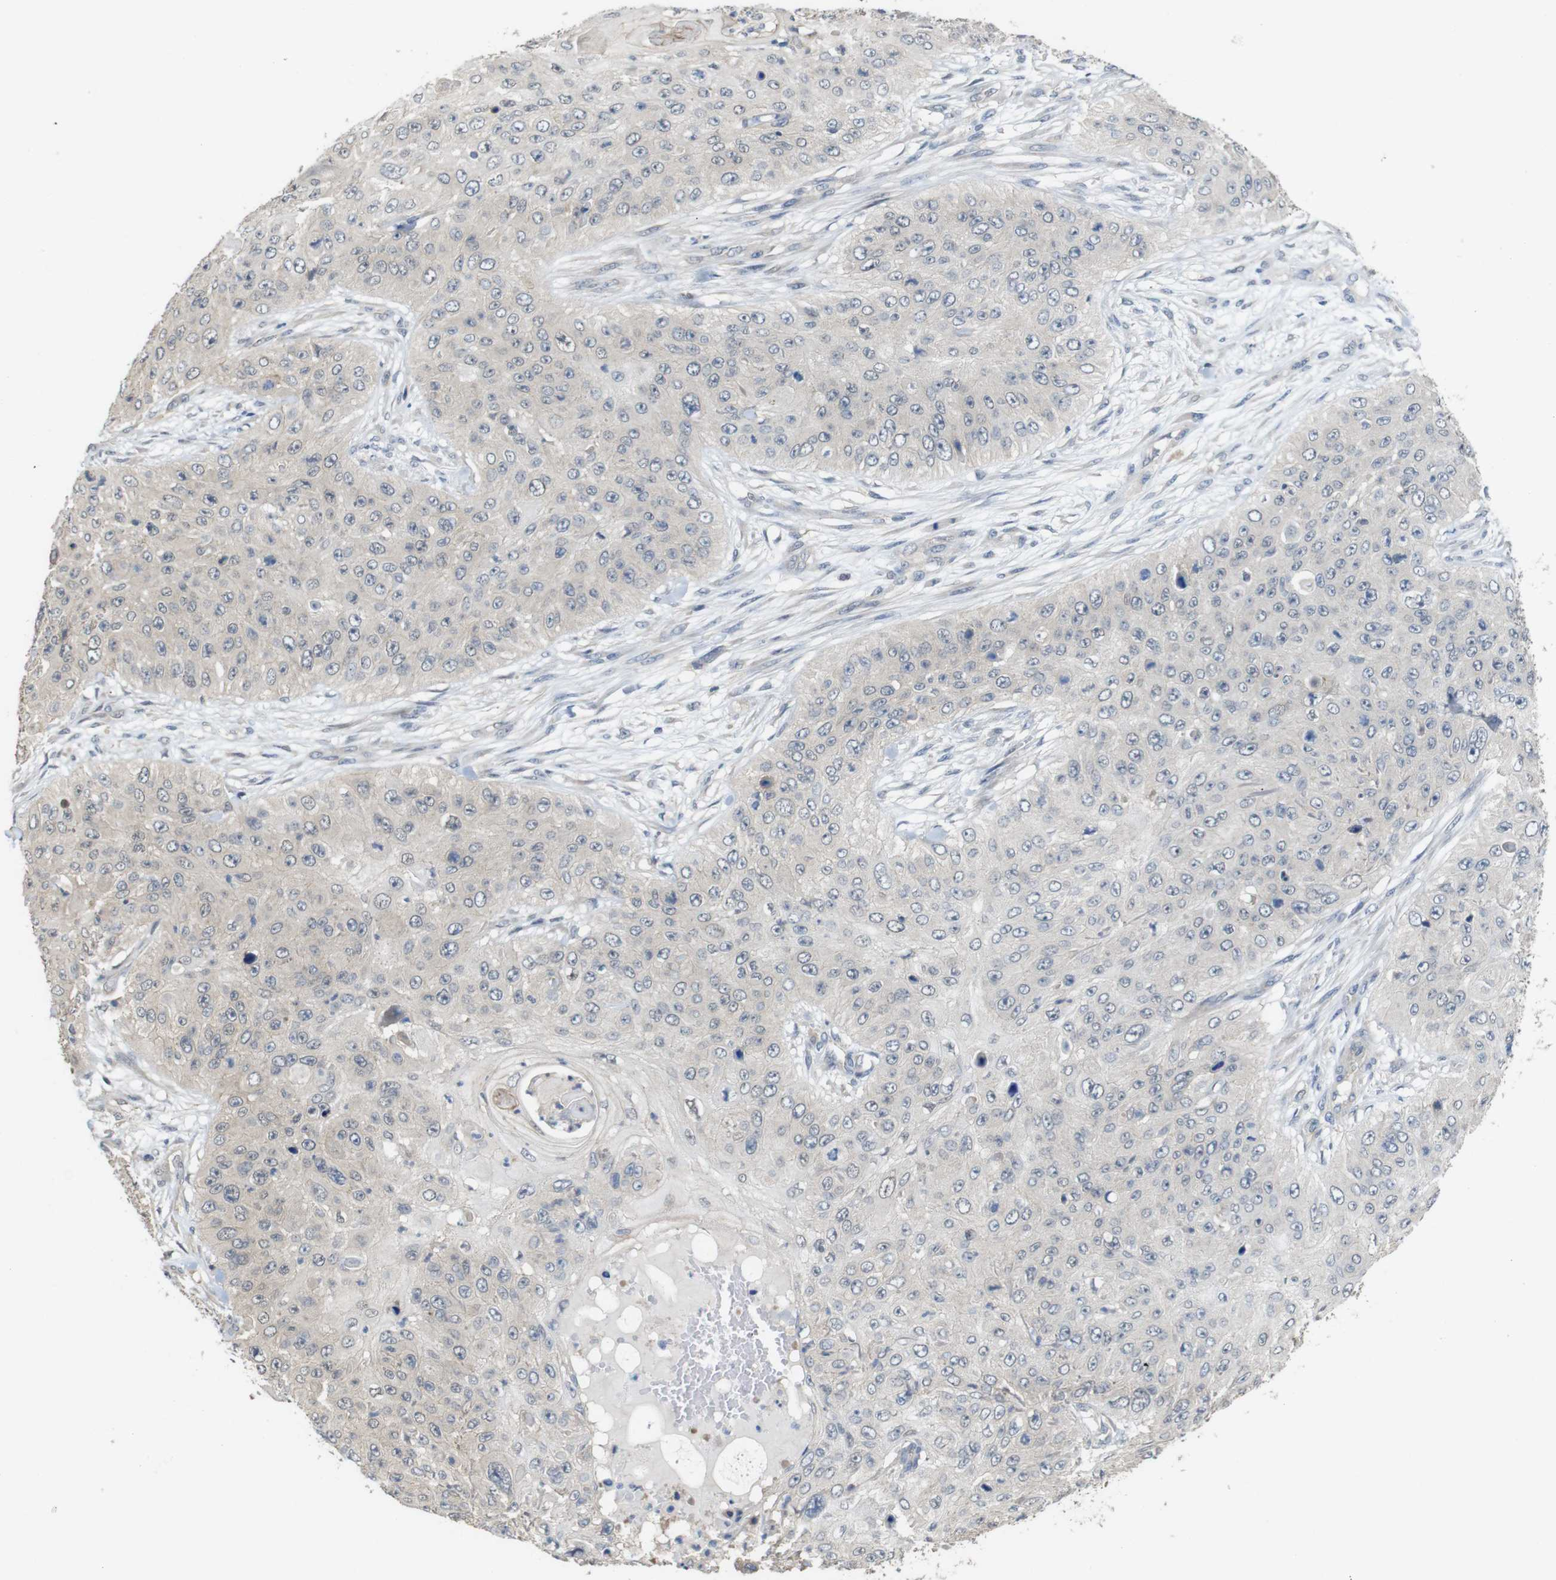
{"staining": {"intensity": "negative", "quantity": "none", "location": "none"}, "tissue": "skin cancer", "cell_type": "Tumor cells", "image_type": "cancer", "snomed": [{"axis": "morphology", "description": "Squamous cell carcinoma, NOS"}, {"axis": "topography", "description": "Skin"}], "caption": "Tumor cells are negative for protein expression in human squamous cell carcinoma (skin).", "gene": "CDC34", "patient": {"sex": "female", "age": 80}}